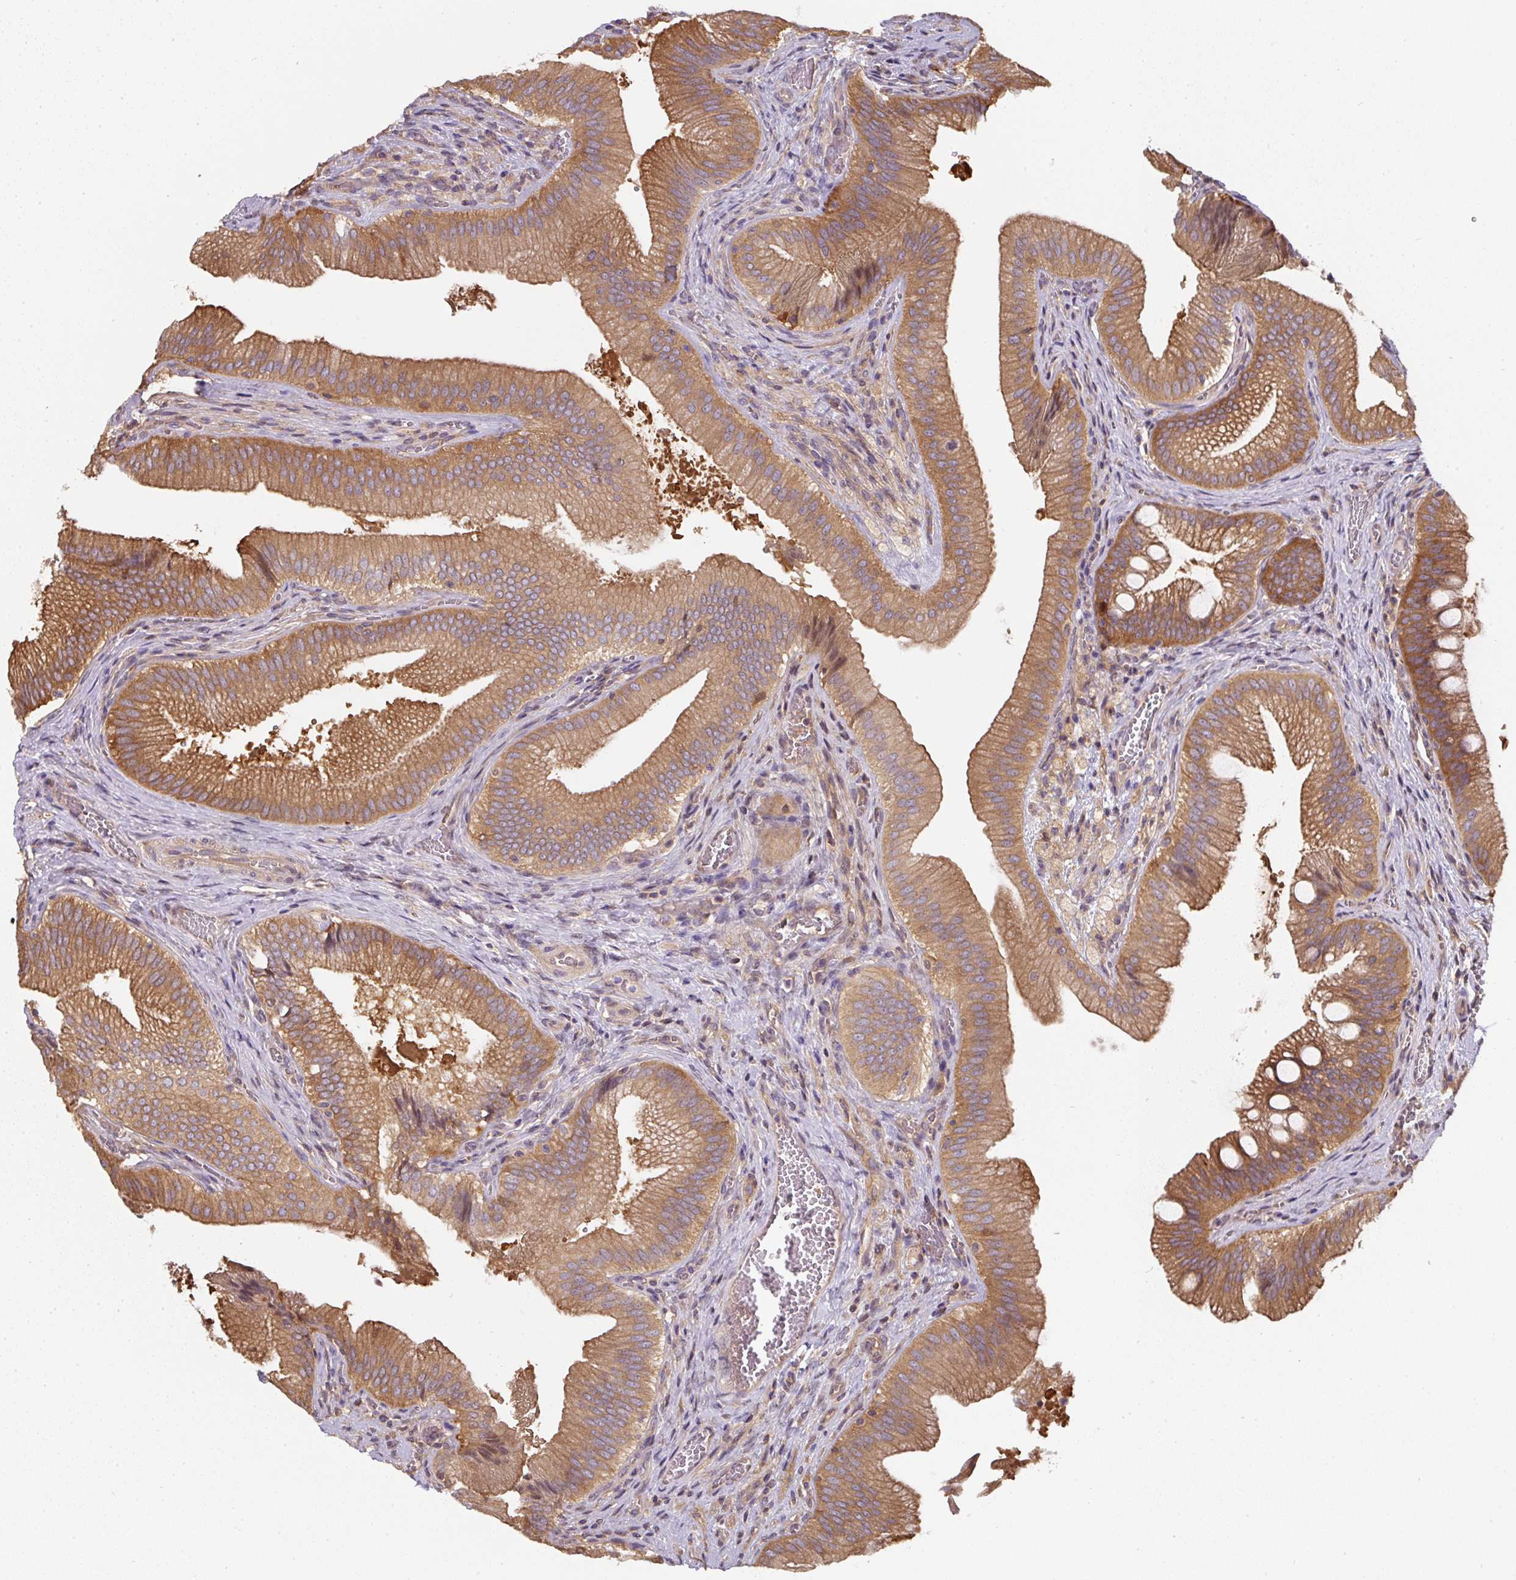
{"staining": {"intensity": "moderate", "quantity": ">75%", "location": "cytoplasmic/membranous"}, "tissue": "gallbladder", "cell_type": "Glandular cells", "image_type": "normal", "snomed": [{"axis": "morphology", "description": "Normal tissue, NOS"}, {"axis": "topography", "description": "Gallbladder"}], "caption": "Benign gallbladder displays moderate cytoplasmic/membranous staining in approximately >75% of glandular cells.", "gene": "ST13", "patient": {"sex": "male", "age": 17}}